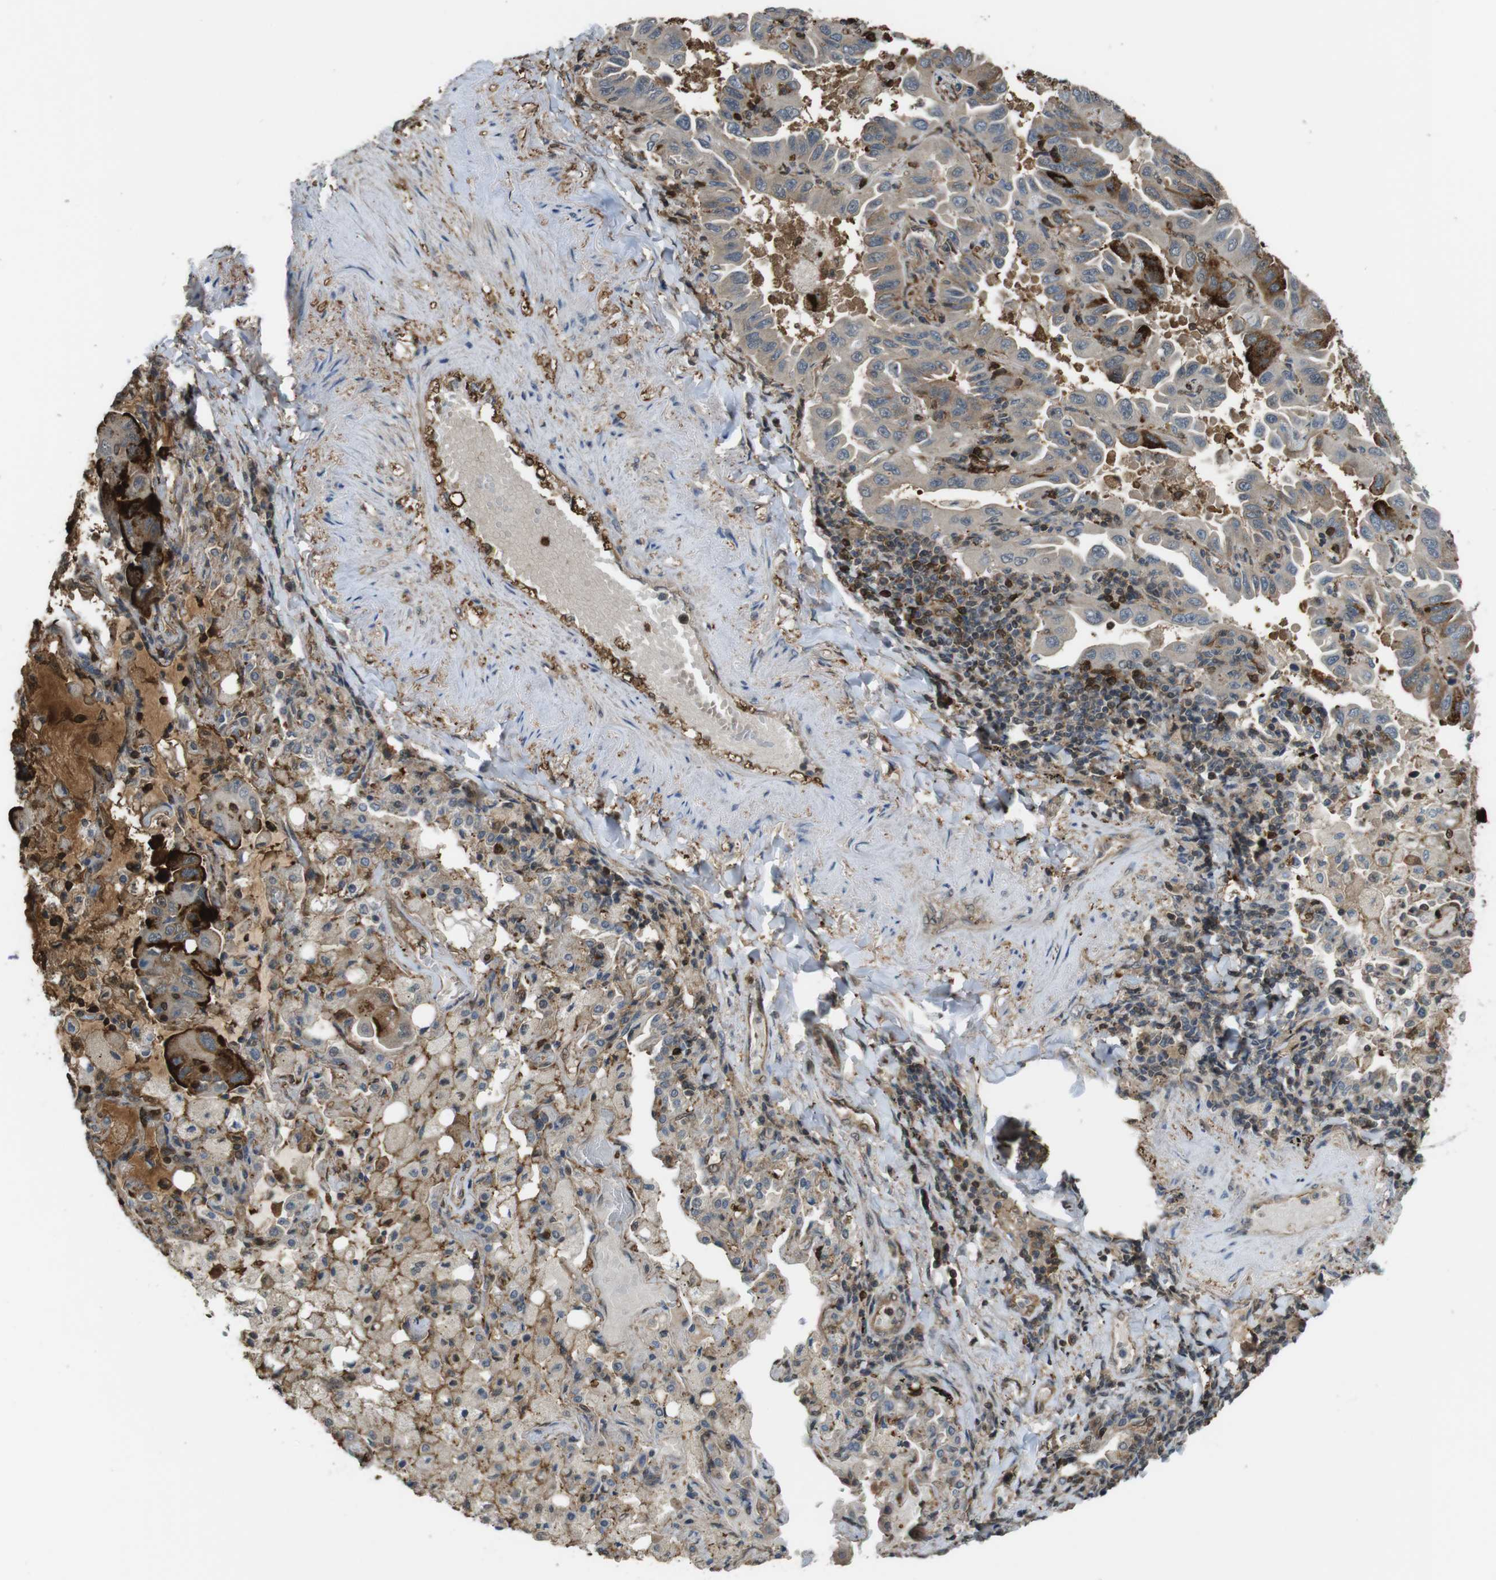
{"staining": {"intensity": "strong", "quantity": "25%-75%", "location": "cytoplasmic/membranous"}, "tissue": "lung cancer", "cell_type": "Tumor cells", "image_type": "cancer", "snomed": [{"axis": "morphology", "description": "Adenocarcinoma, NOS"}, {"axis": "topography", "description": "Lung"}], "caption": "A high-resolution histopathology image shows immunohistochemistry (IHC) staining of adenocarcinoma (lung), which exhibits strong cytoplasmic/membranous positivity in approximately 25%-75% of tumor cells.", "gene": "ARHGDIA", "patient": {"sex": "male", "age": 64}}